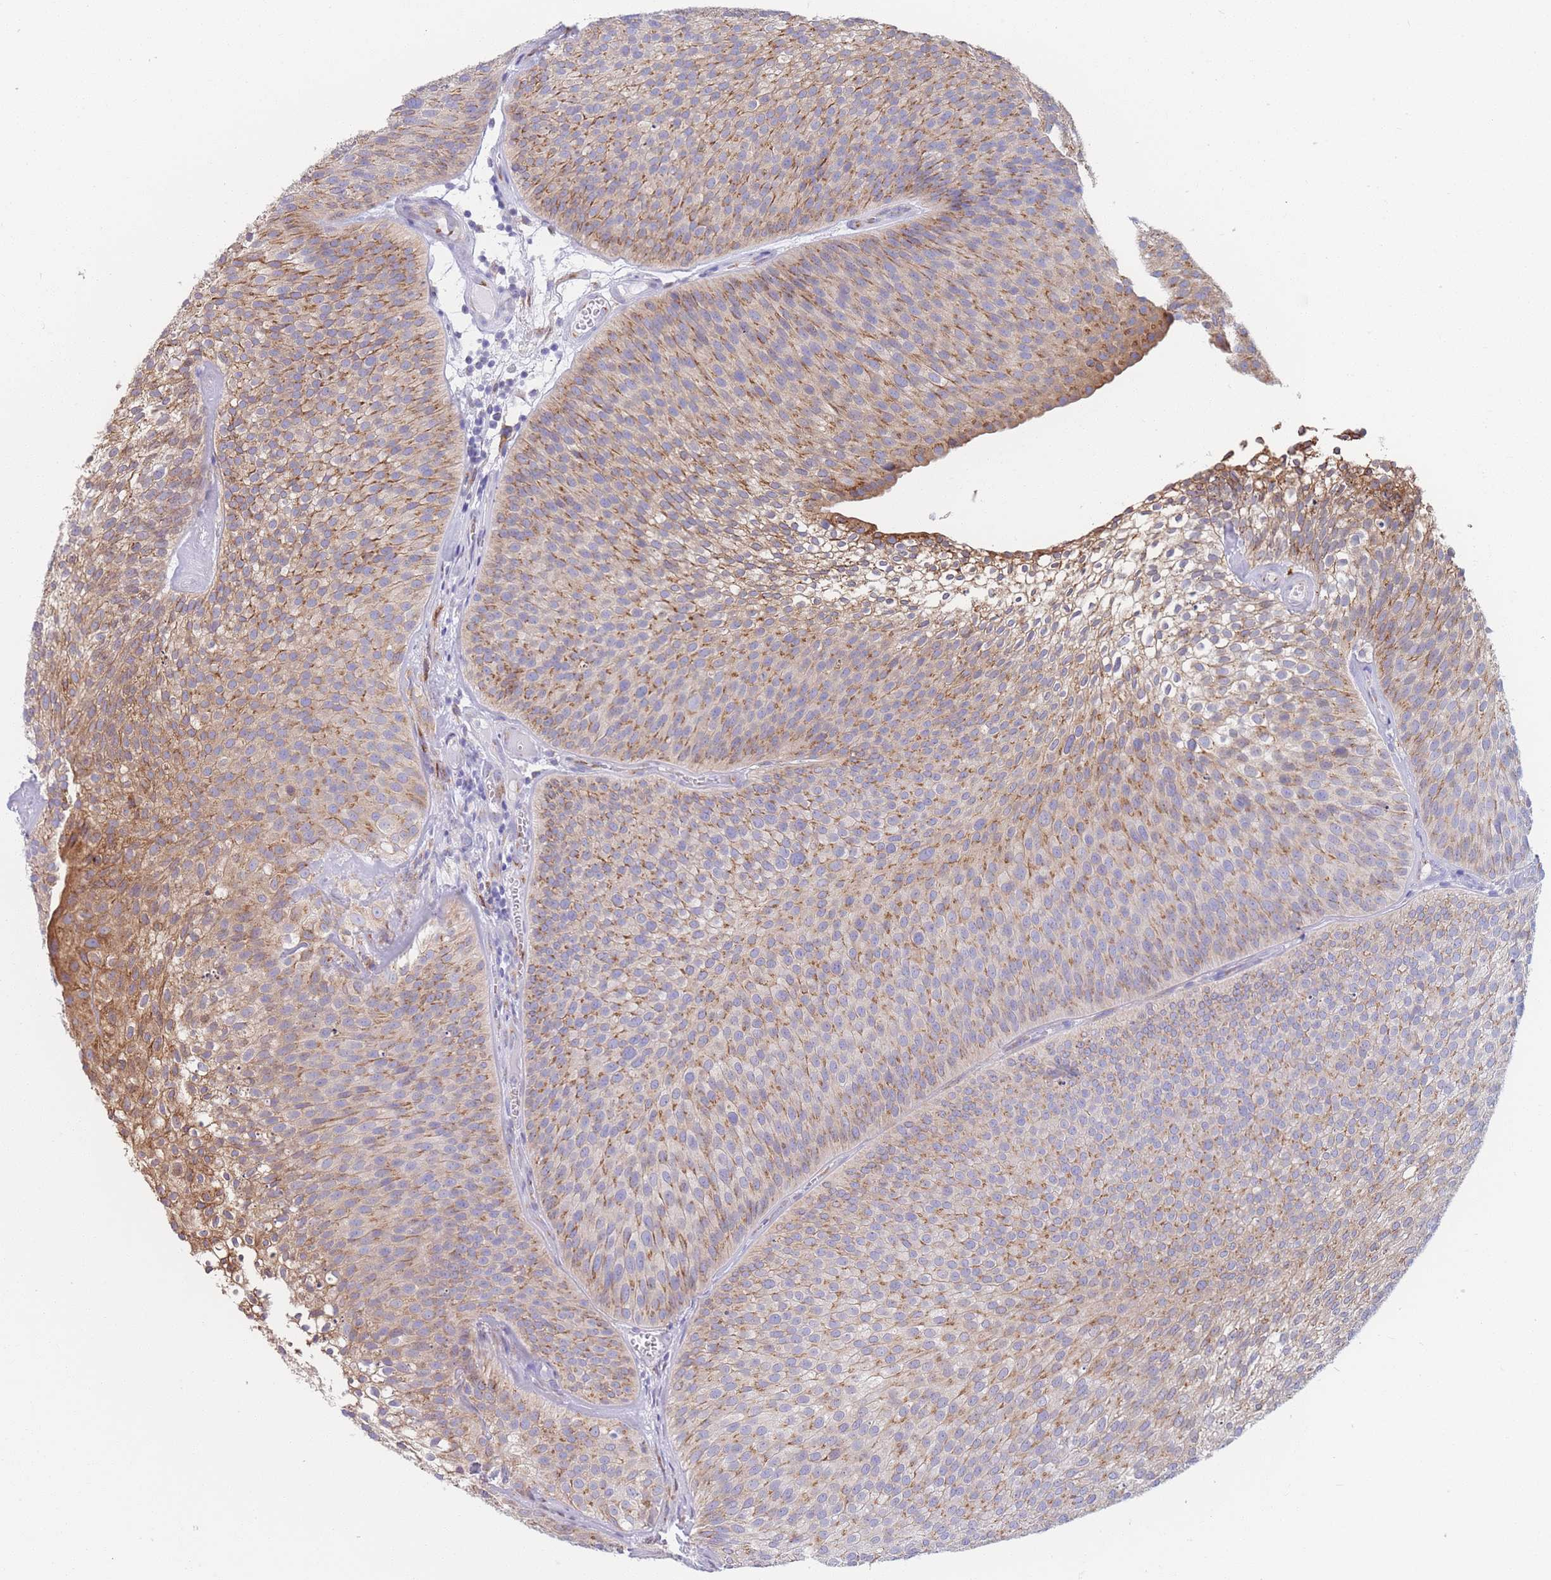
{"staining": {"intensity": "moderate", "quantity": "25%-75%", "location": "cytoplasmic/membranous"}, "tissue": "urothelial cancer", "cell_type": "Tumor cells", "image_type": "cancer", "snomed": [{"axis": "morphology", "description": "Urothelial carcinoma, Low grade"}, {"axis": "topography", "description": "Urinary bladder"}], "caption": "Urothelial cancer was stained to show a protein in brown. There is medium levels of moderate cytoplasmic/membranous staining in about 25%-75% of tumor cells.", "gene": "MRPL30", "patient": {"sex": "male", "age": 91}}